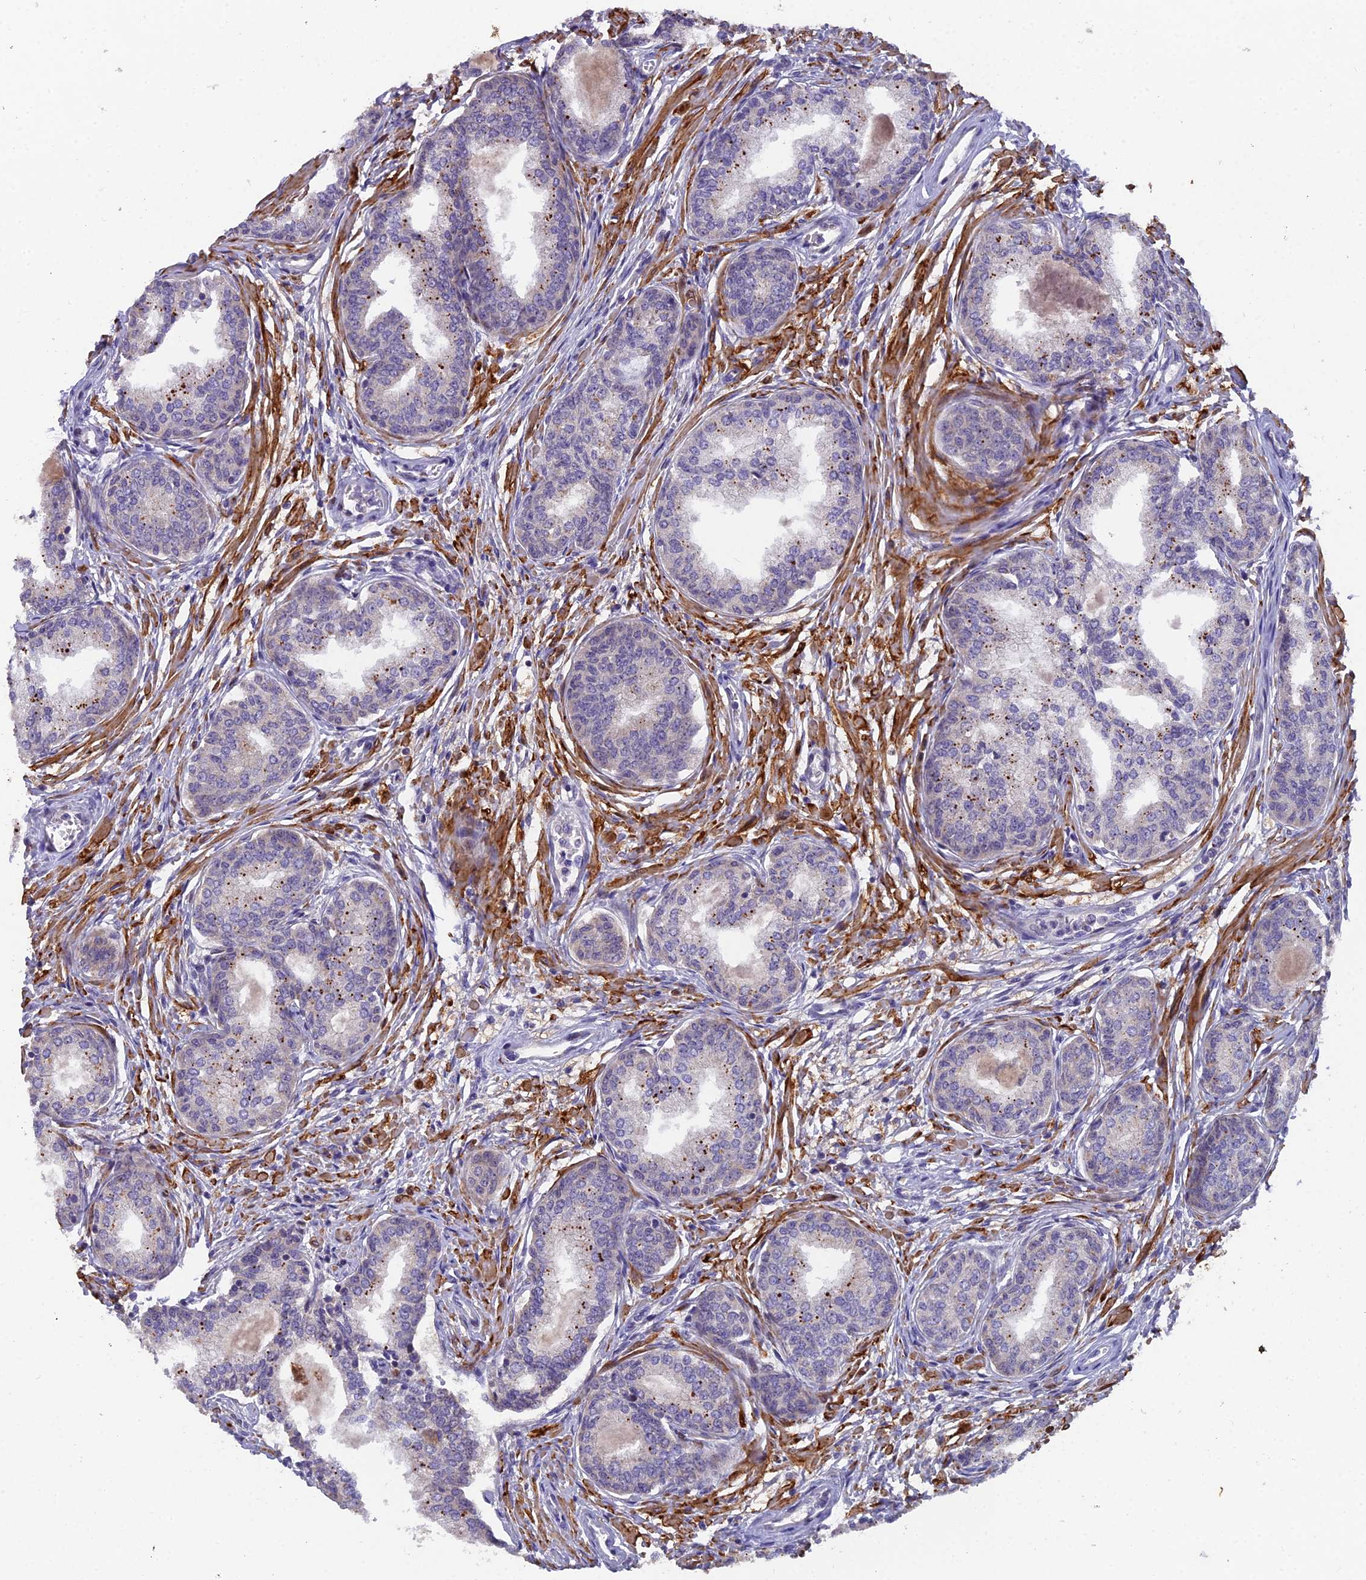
{"staining": {"intensity": "moderate", "quantity": "<25%", "location": "cytoplasmic/membranous"}, "tissue": "prostate cancer", "cell_type": "Tumor cells", "image_type": "cancer", "snomed": [{"axis": "morphology", "description": "Adenocarcinoma, High grade"}, {"axis": "topography", "description": "Prostate"}], "caption": "Protein staining reveals moderate cytoplasmic/membranous staining in approximately <25% of tumor cells in high-grade adenocarcinoma (prostate).", "gene": "RAB28", "patient": {"sex": "male", "age": 67}}